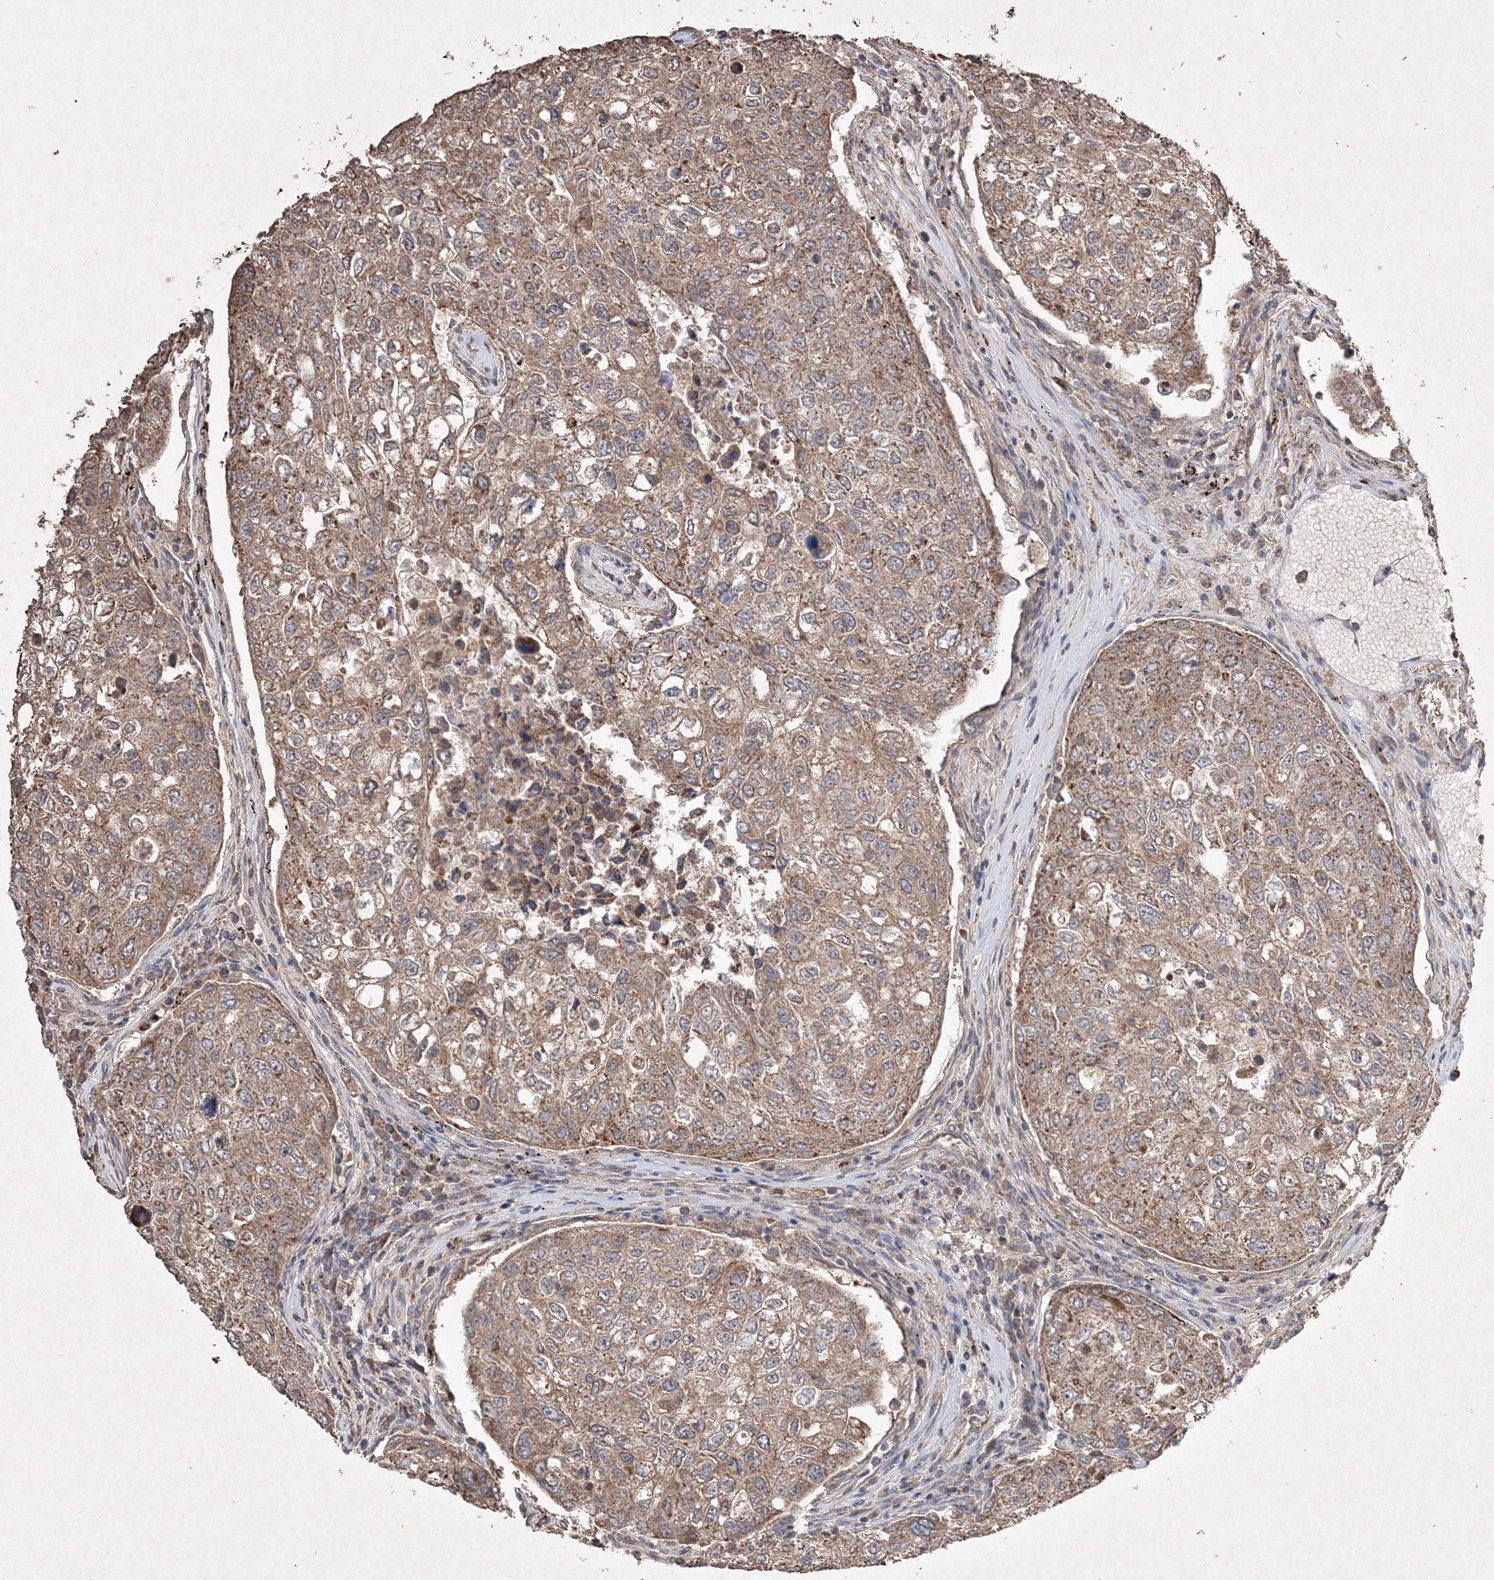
{"staining": {"intensity": "moderate", "quantity": ">75%", "location": "cytoplasmic/membranous"}, "tissue": "urothelial cancer", "cell_type": "Tumor cells", "image_type": "cancer", "snomed": [{"axis": "morphology", "description": "Urothelial carcinoma, High grade"}, {"axis": "topography", "description": "Lymph node"}, {"axis": "topography", "description": "Urinary bladder"}], "caption": "Urothelial cancer tissue exhibits moderate cytoplasmic/membranous staining in about >75% of tumor cells, visualized by immunohistochemistry. The staining is performed using DAB brown chromogen to label protein expression. The nuclei are counter-stained blue using hematoxylin.", "gene": "GRSF1", "patient": {"sex": "male", "age": 51}}